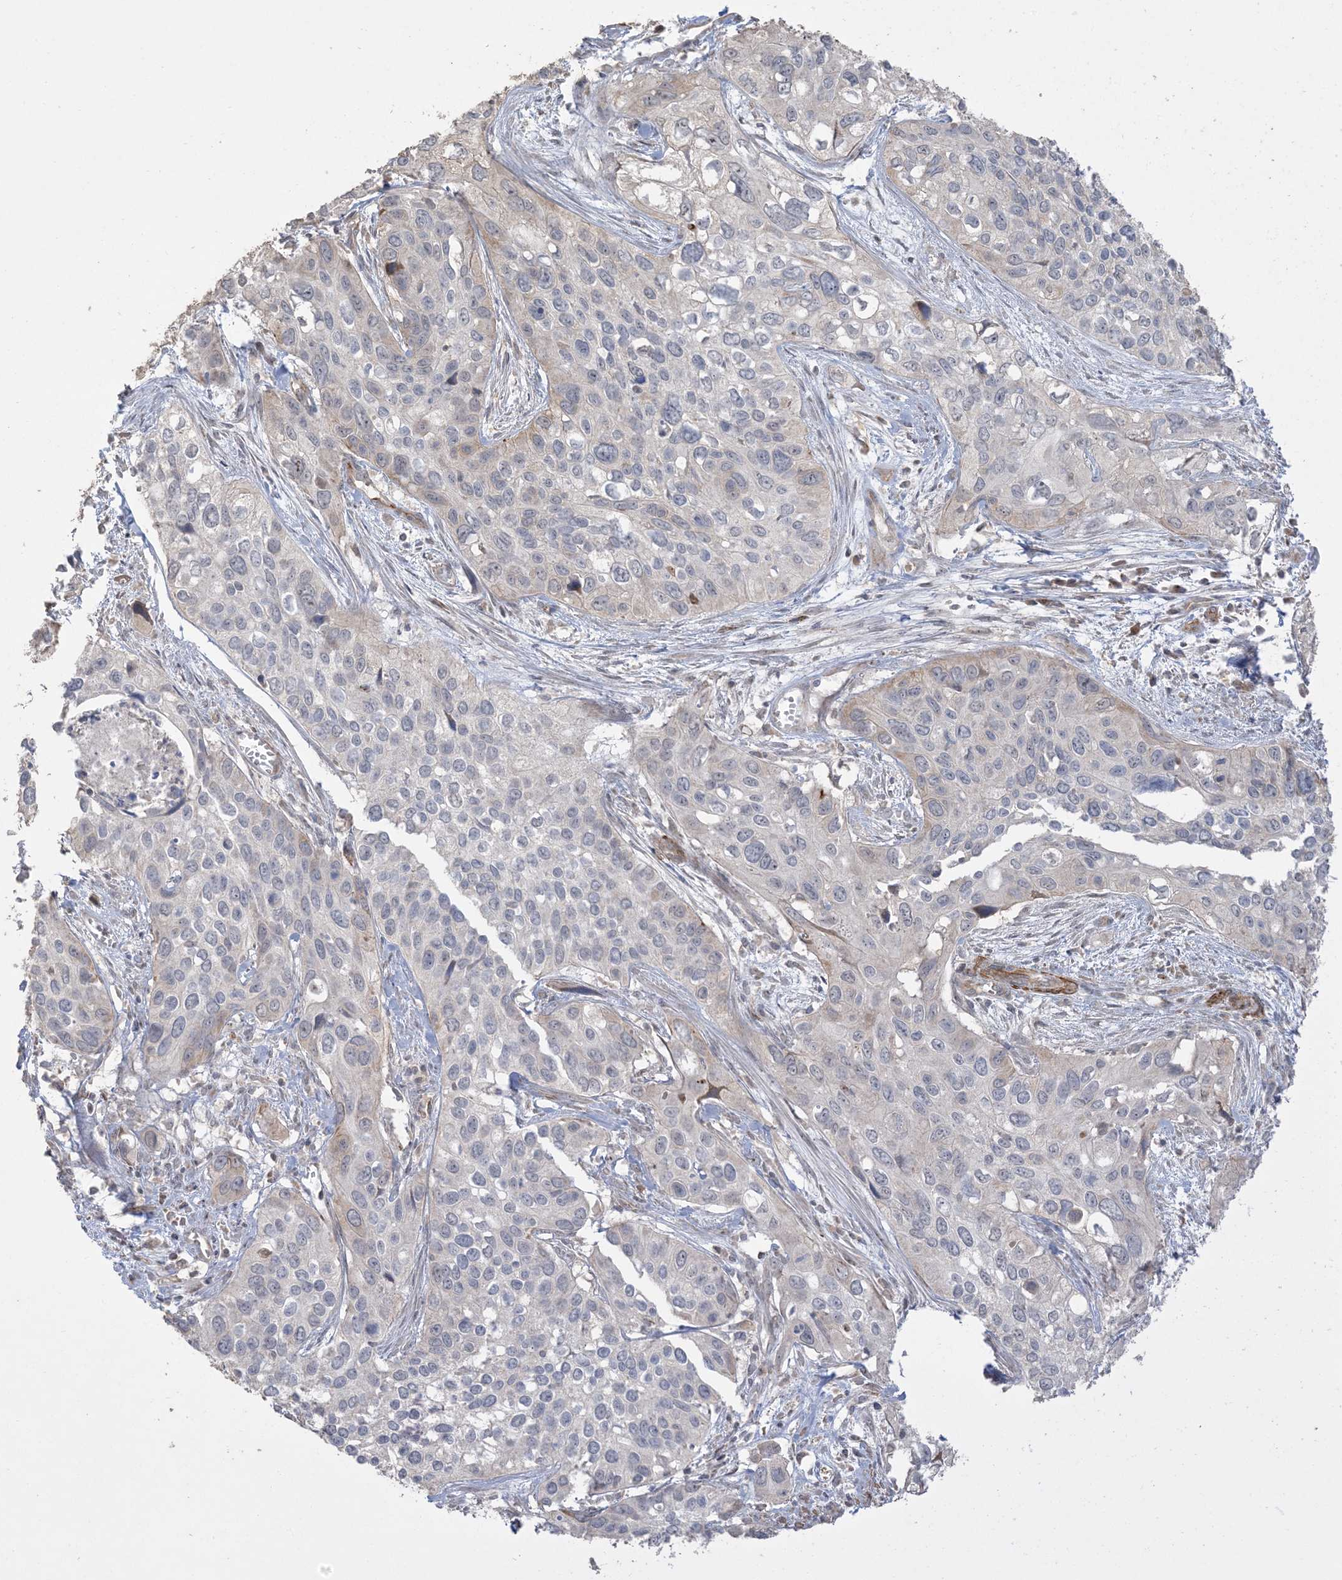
{"staining": {"intensity": "negative", "quantity": "none", "location": "none"}, "tissue": "cervical cancer", "cell_type": "Tumor cells", "image_type": "cancer", "snomed": [{"axis": "morphology", "description": "Squamous cell carcinoma, NOS"}, {"axis": "topography", "description": "Cervix"}], "caption": "IHC micrograph of neoplastic tissue: human cervical cancer stained with DAB (3,3'-diaminobenzidine) demonstrates no significant protein staining in tumor cells.", "gene": "AGA", "patient": {"sex": "female", "age": 55}}